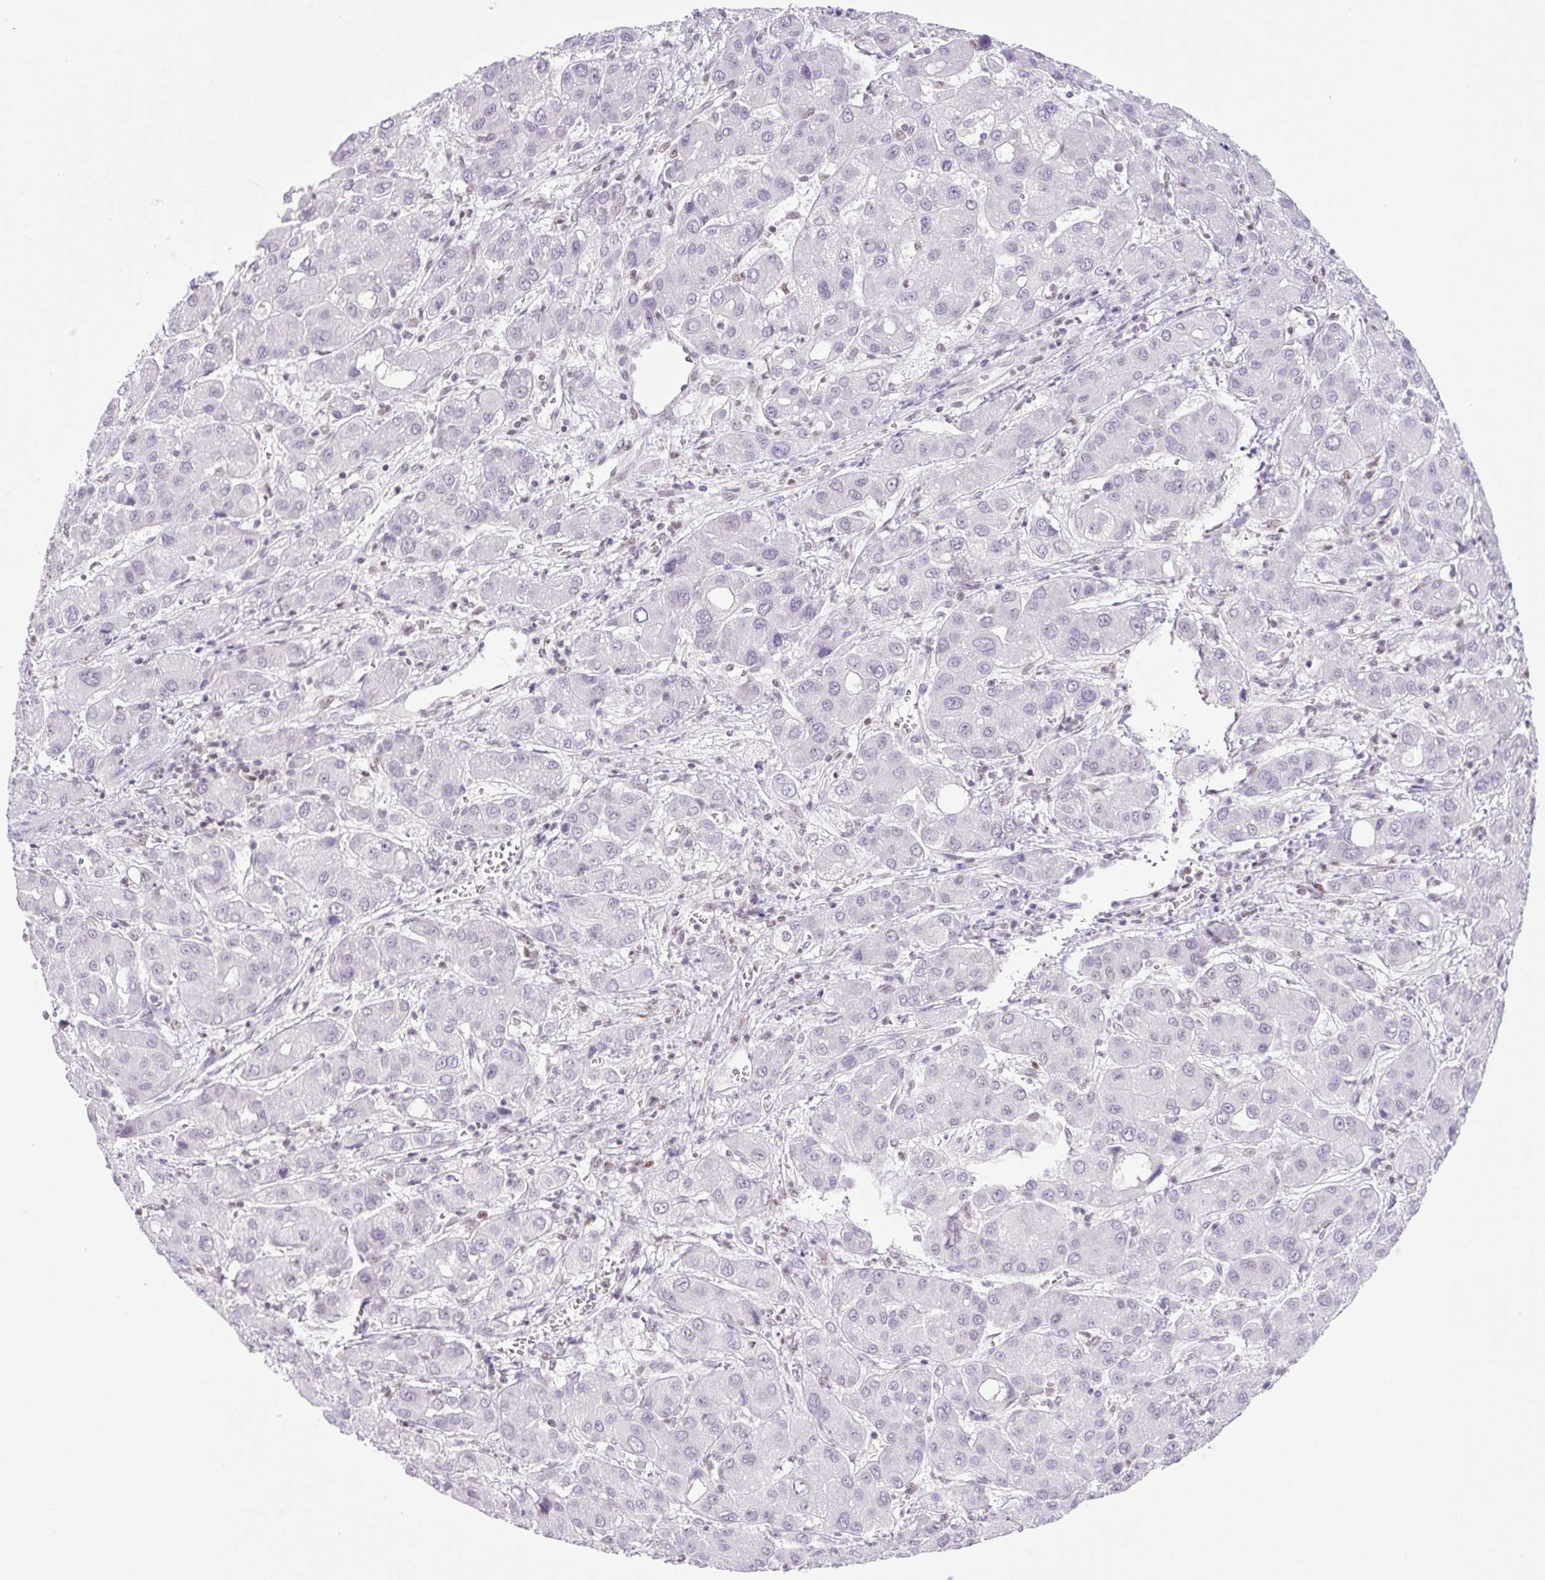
{"staining": {"intensity": "negative", "quantity": "none", "location": "none"}, "tissue": "liver cancer", "cell_type": "Tumor cells", "image_type": "cancer", "snomed": [{"axis": "morphology", "description": "Carcinoma, Hepatocellular, NOS"}, {"axis": "topography", "description": "Liver"}], "caption": "Immunohistochemical staining of human liver cancer (hepatocellular carcinoma) displays no significant positivity in tumor cells.", "gene": "TLE3", "patient": {"sex": "male", "age": 55}}